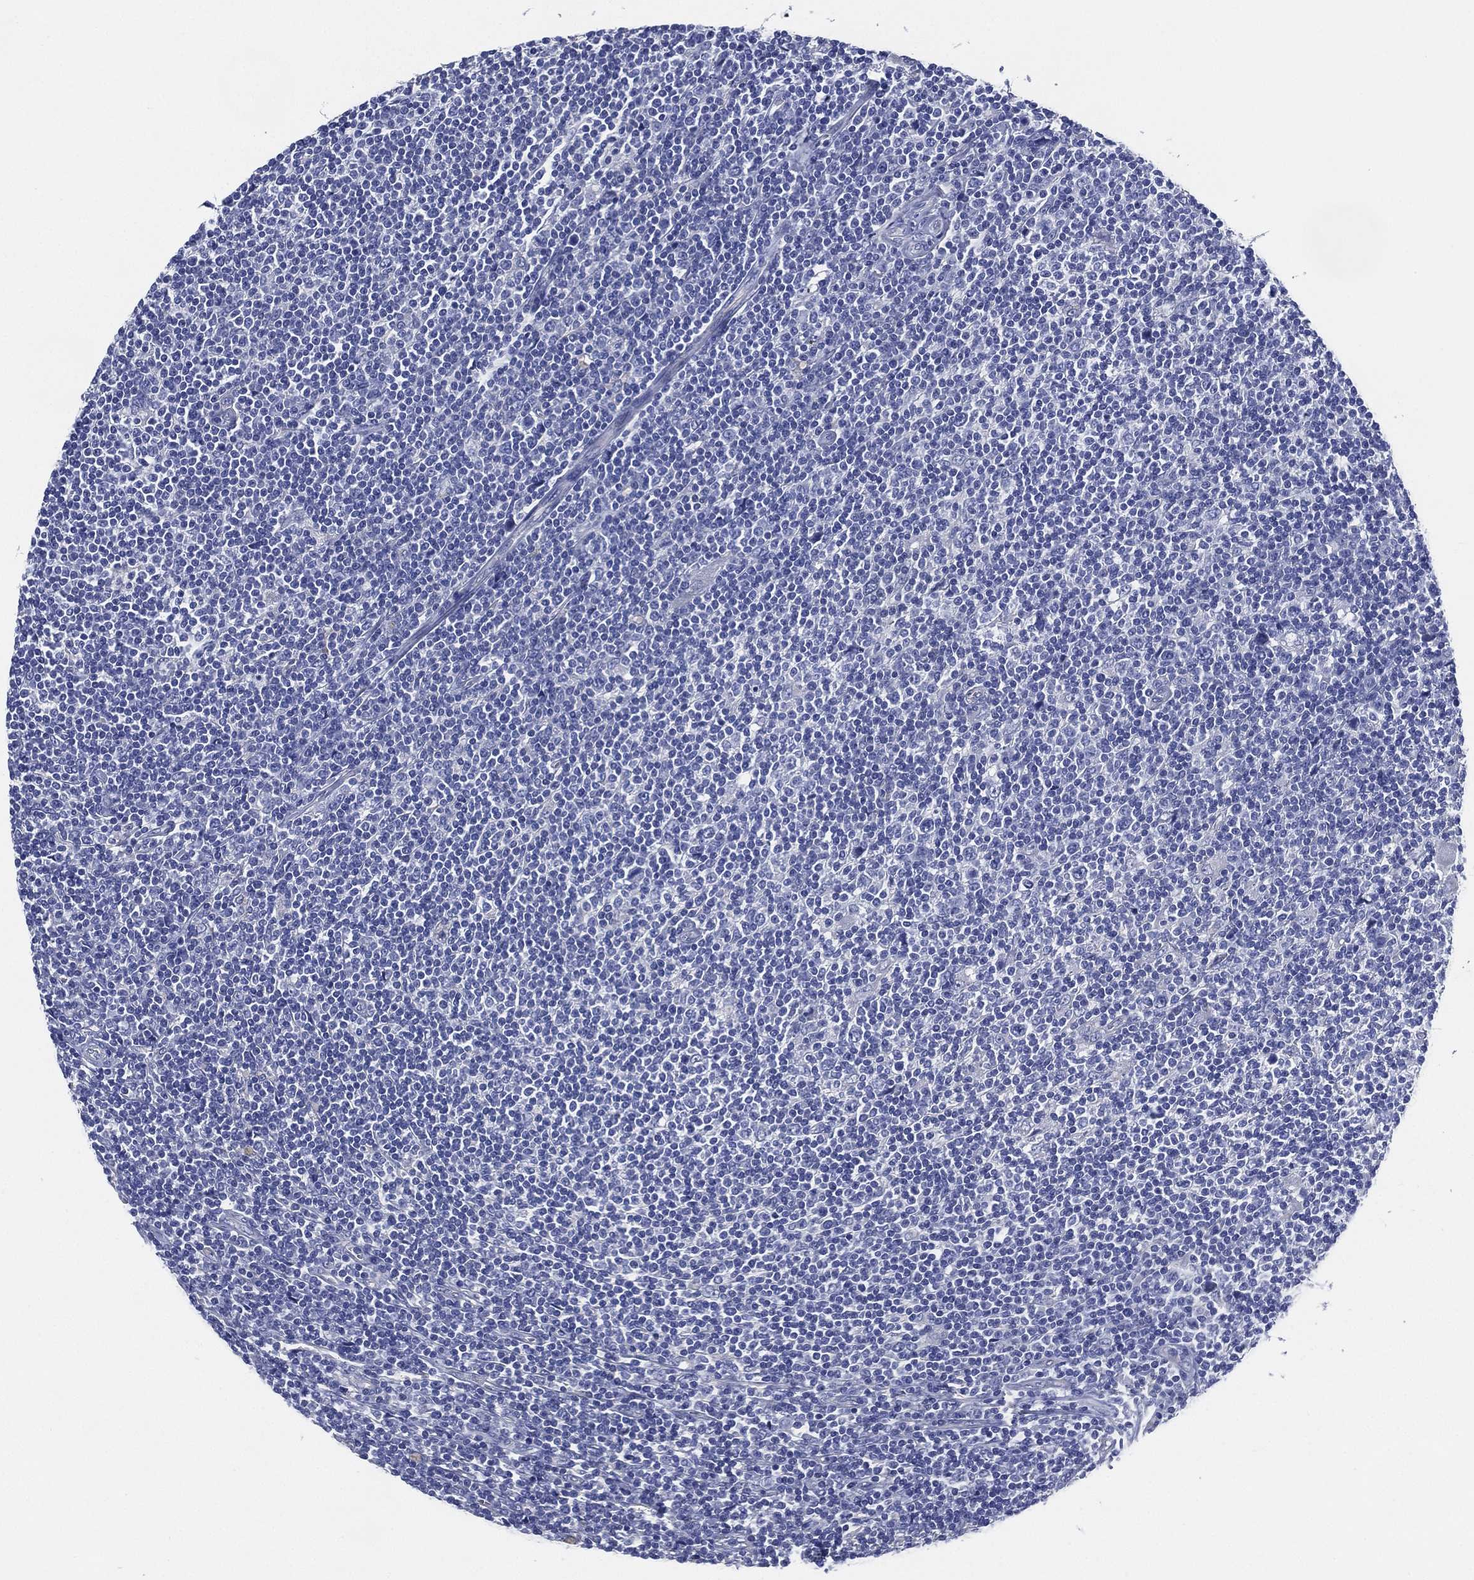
{"staining": {"intensity": "negative", "quantity": "none", "location": "none"}, "tissue": "lymphoma", "cell_type": "Tumor cells", "image_type": "cancer", "snomed": [{"axis": "morphology", "description": "Hodgkin's disease, NOS"}, {"axis": "topography", "description": "Lymph node"}], "caption": "This is a photomicrograph of immunohistochemistry (IHC) staining of lymphoma, which shows no positivity in tumor cells. (DAB (3,3'-diaminobenzidine) IHC visualized using brightfield microscopy, high magnification).", "gene": "CCDC70", "patient": {"sex": "male", "age": 40}}